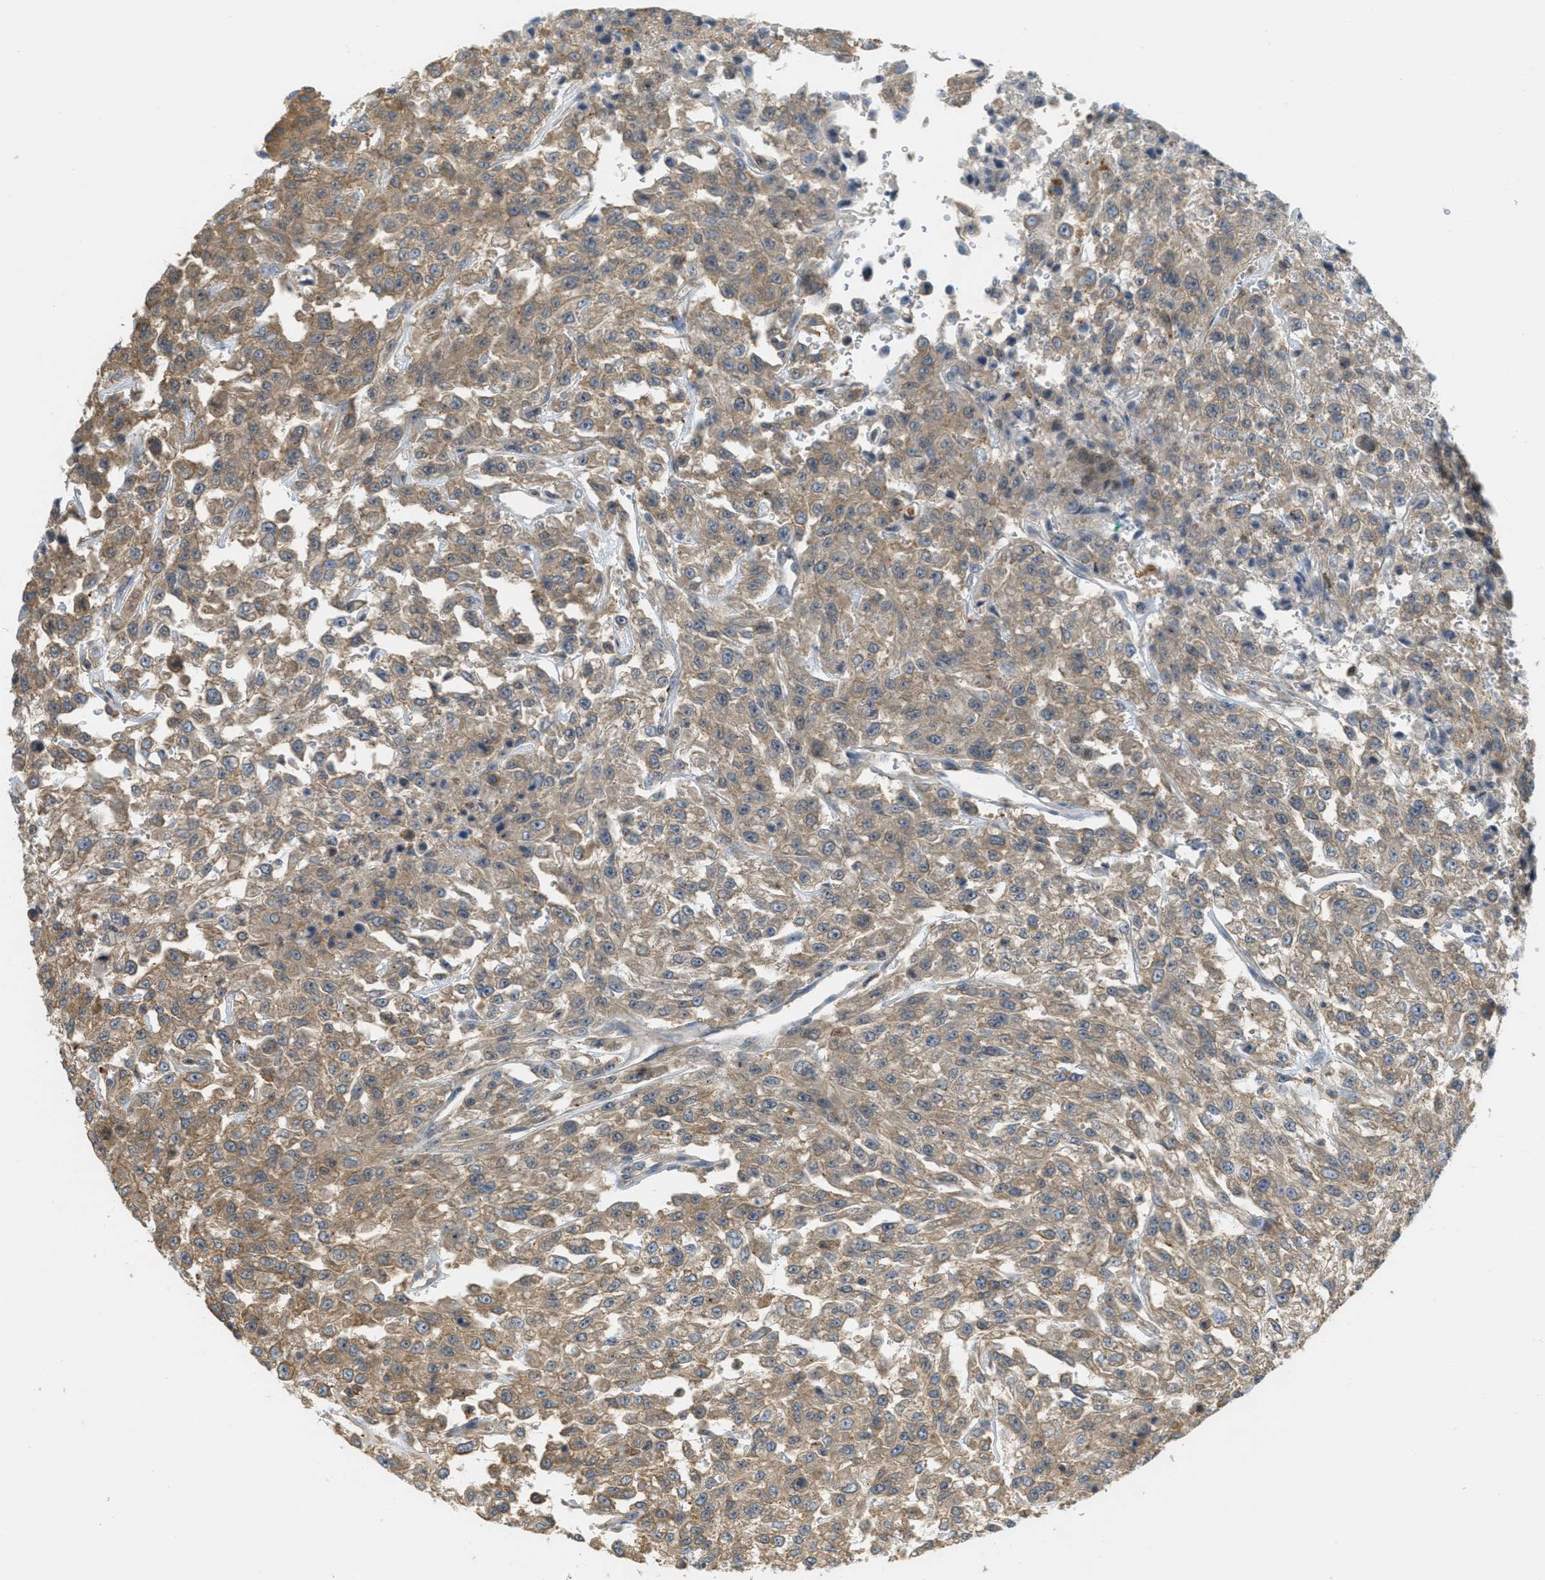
{"staining": {"intensity": "weak", "quantity": ">75%", "location": "cytoplasmic/membranous"}, "tissue": "urothelial cancer", "cell_type": "Tumor cells", "image_type": "cancer", "snomed": [{"axis": "morphology", "description": "Urothelial carcinoma, High grade"}, {"axis": "topography", "description": "Urinary bladder"}], "caption": "Immunohistochemical staining of high-grade urothelial carcinoma demonstrates low levels of weak cytoplasmic/membranous staining in about >75% of tumor cells.", "gene": "GRIK2", "patient": {"sex": "male", "age": 46}}